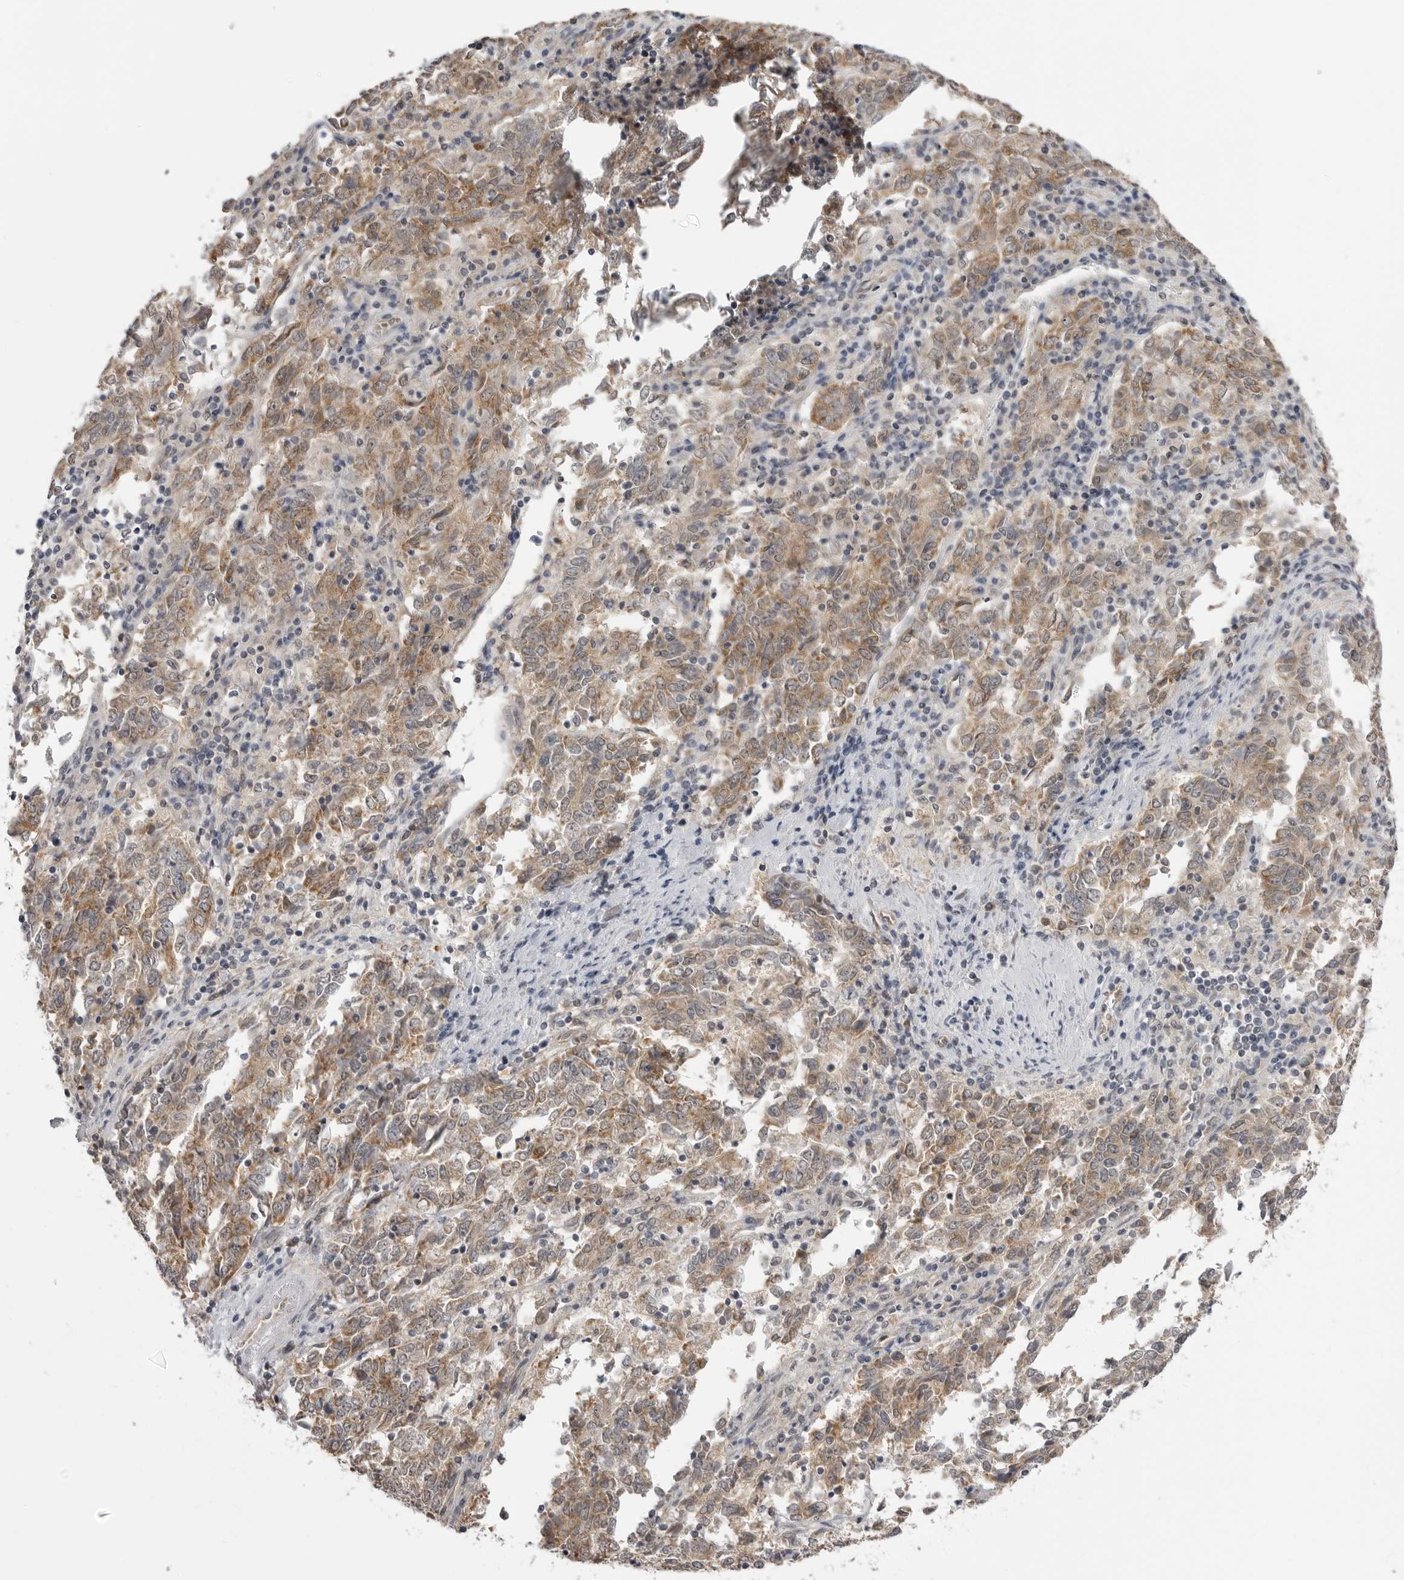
{"staining": {"intensity": "moderate", "quantity": ">75%", "location": "cytoplasmic/membranous"}, "tissue": "endometrial cancer", "cell_type": "Tumor cells", "image_type": "cancer", "snomed": [{"axis": "morphology", "description": "Adenocarcinoma, NOS"}, {"axis": "topography", "description": "Endometrium"}], "caption": "Immunohistochemical staining of human endometrial adenocarcinoma reveals medium levels of moderate cytoplasmic/membranous protein positivity in approximately >75% of tumor cells. The staining was performed using DAB, with brown indicating positive protein expression. Nuclei are stained blue with hematoxylin.", "gene": "FH", "patient": {"sex": "female", "age": 80}}